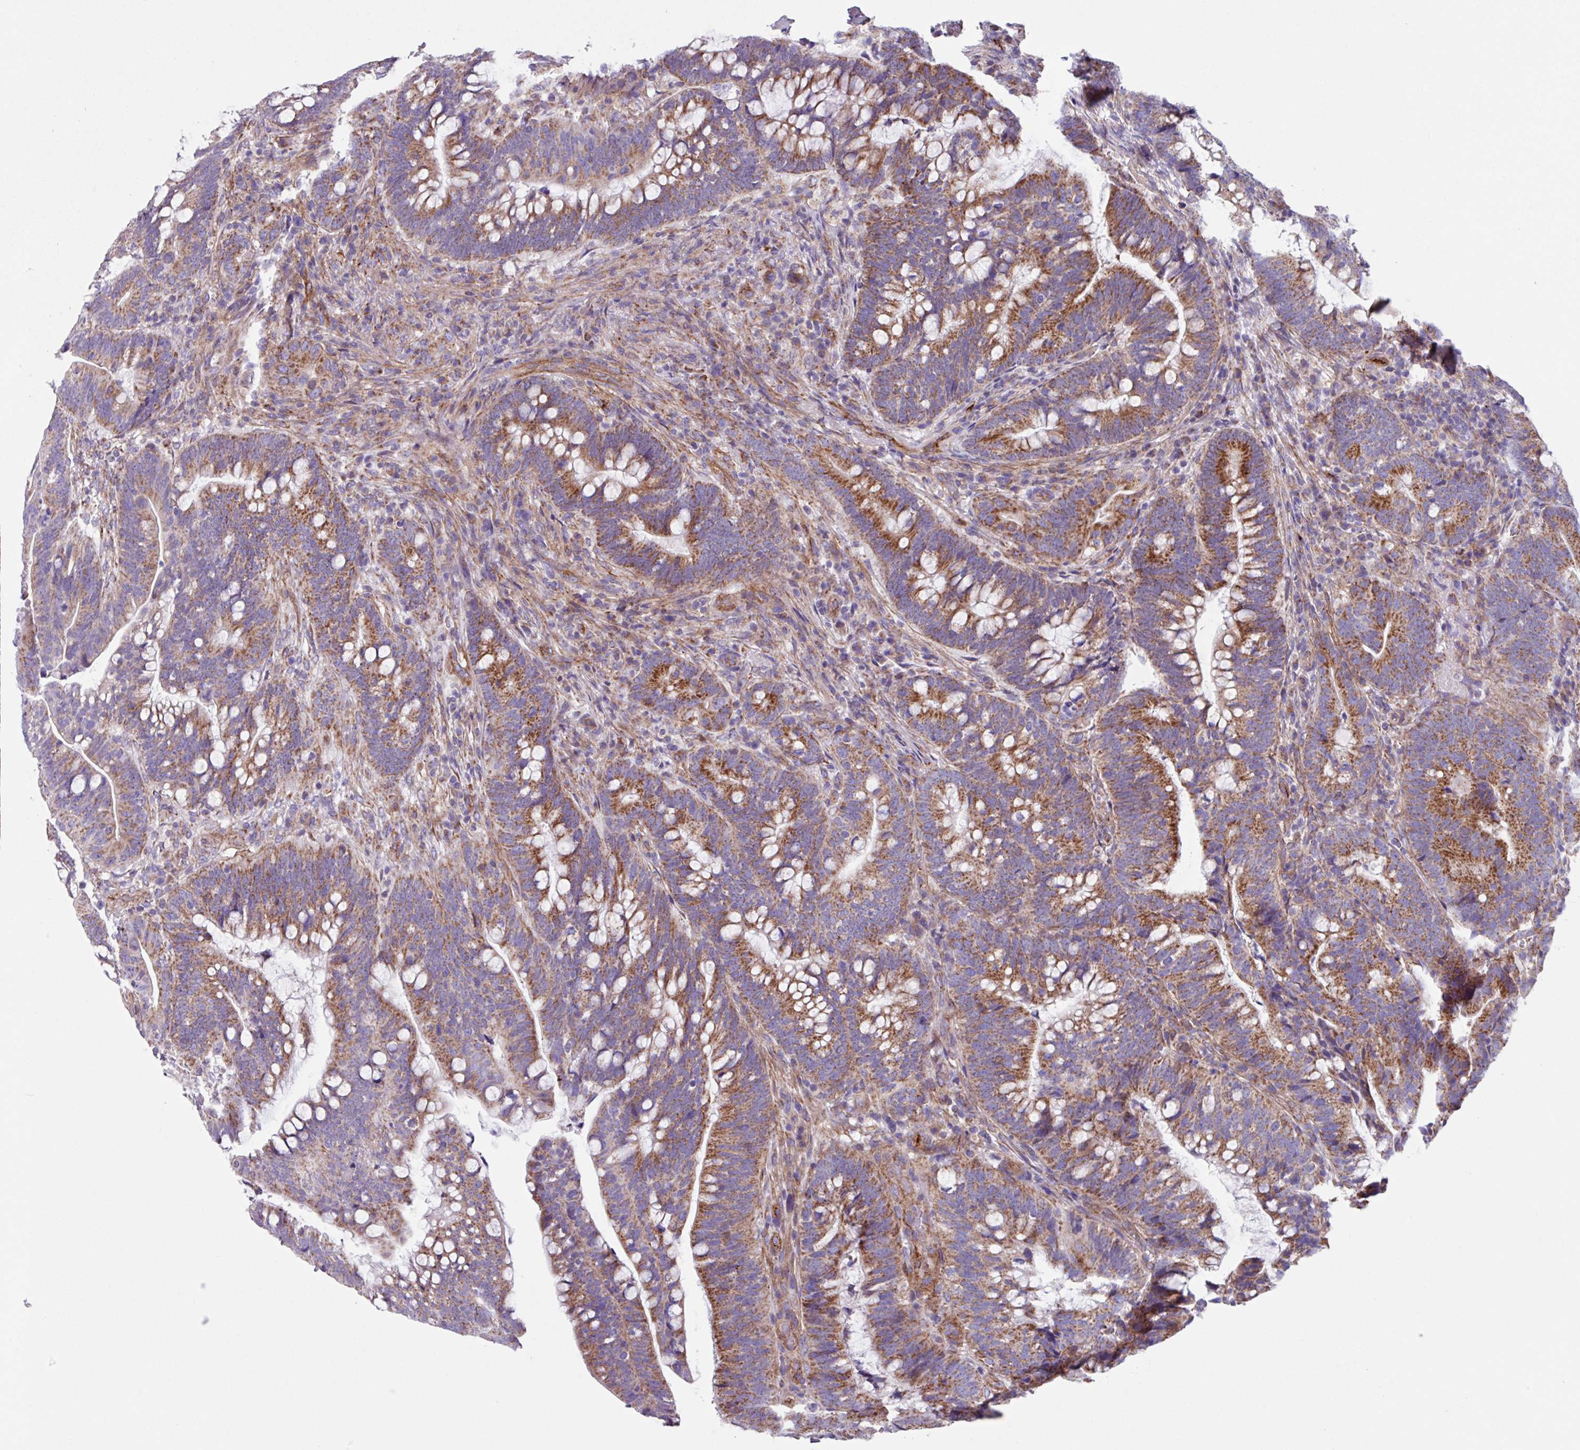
{"staining": {"intensity": "moderate", "quantity": ">75%", "location": "cytoplasmic/membranous"}, "tissue": "colorectal cancer", "cell_type": "Tumor cells", "image_type": "cancer", "snomed": [{"axis": "morphology", "description": "Adenocarcinoma, NOS"}, {"axis": "topography", "description": "Colon"}], "caption": "Tumor cells reveal medium levels of moderate cytoplasmic/membranous staining in about >75% of cells in human colorectal cancer (adenocarcinoma). The staining was performed using DAB, with brown indicating positive protein expression. Nuclei are stained blue with hematoxylin.", "gene": "OTULIN", "patient": {"sex": "female", "age": 66}}